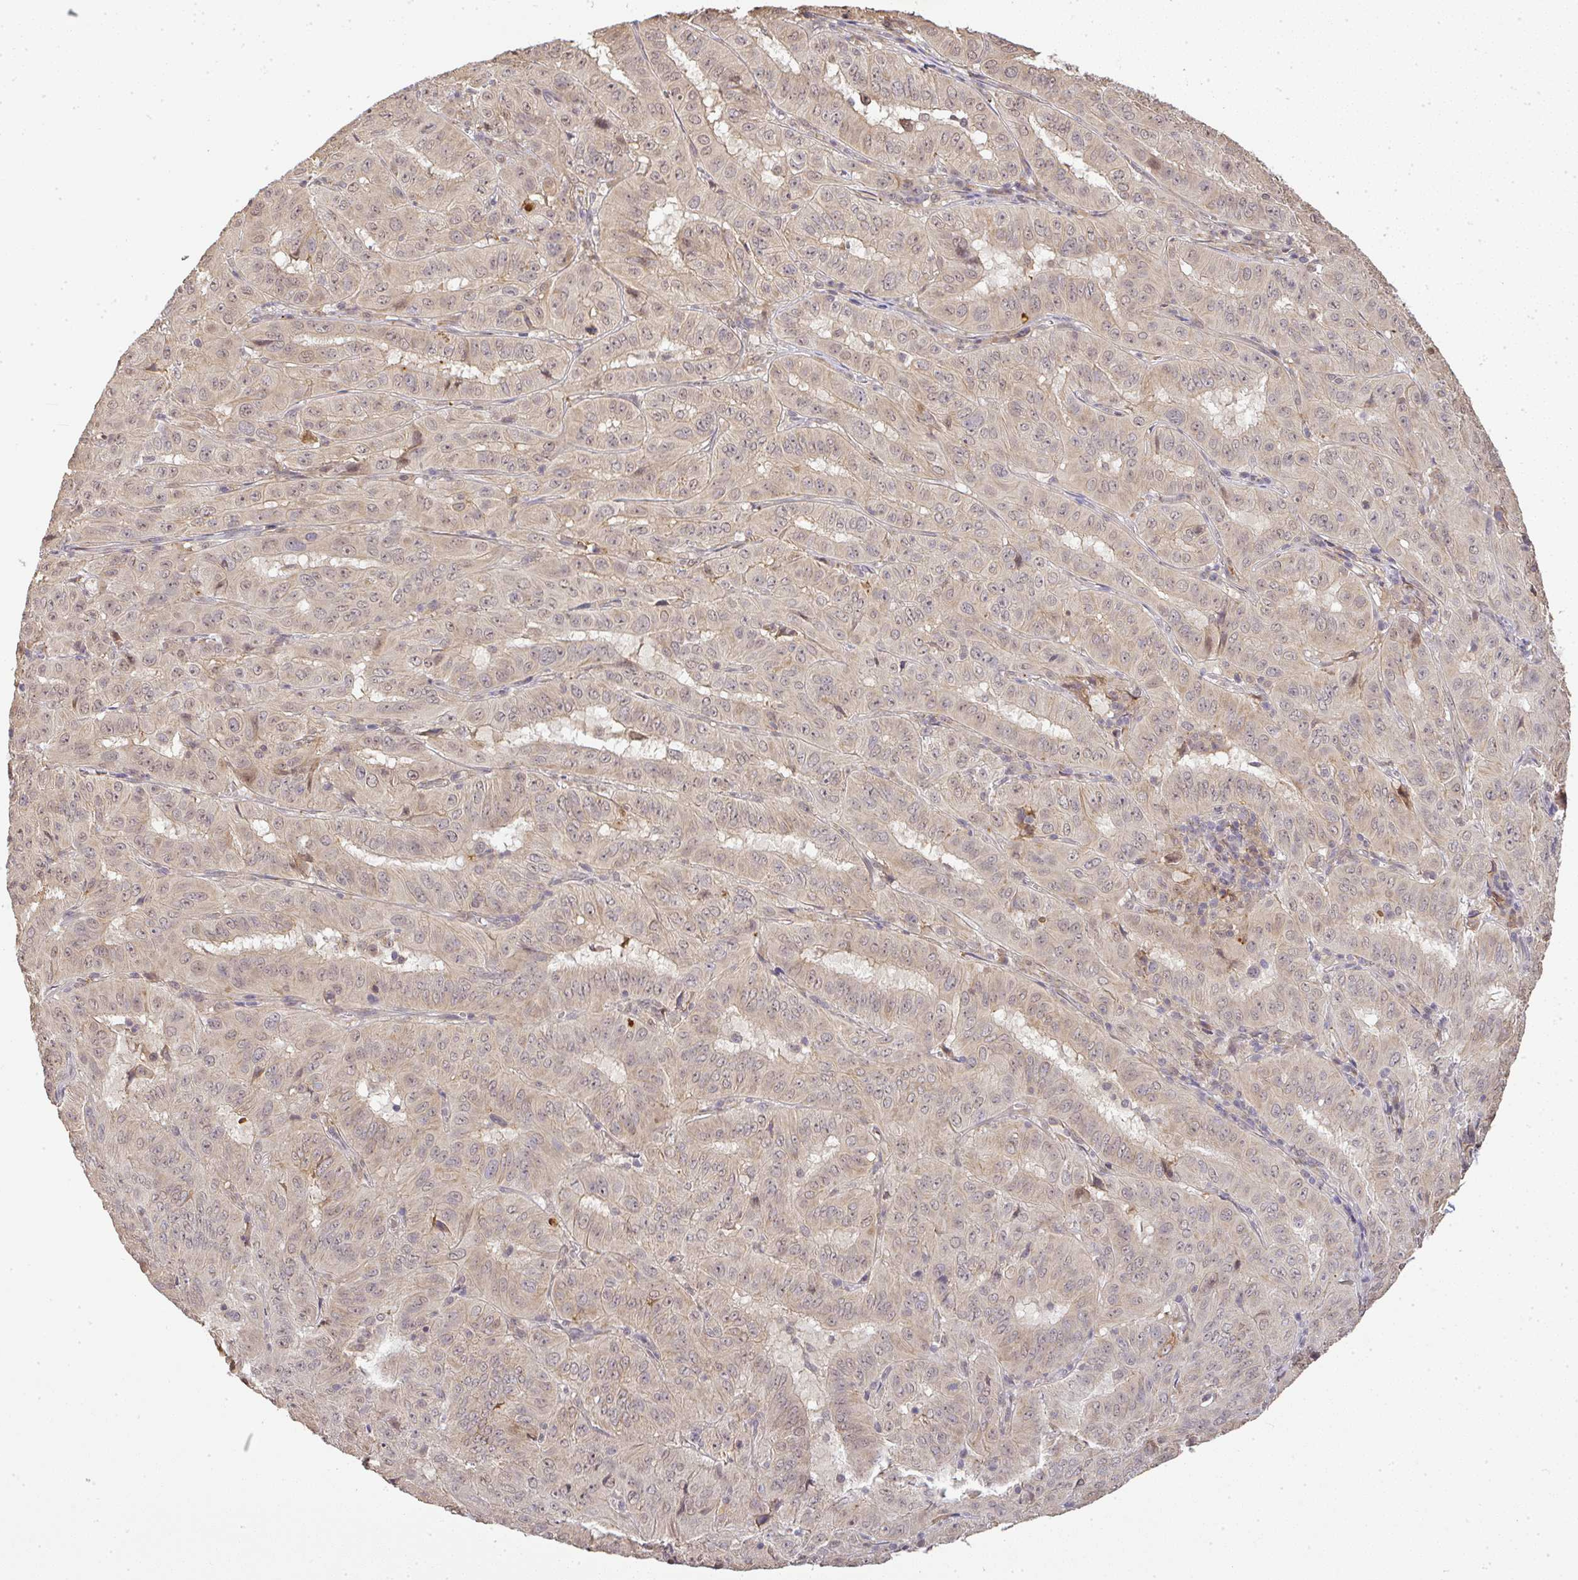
{"staining": {"intensity": "weak", "quantity": "<25%", "location": "cytoplasmic/membranous"}, "tissue": "pancreatic cancer", "cell_type": "Tumor cells", "image_type": "cancer", "snomed": [{"axis": "morphology", "description": "Adenocarcinoma, NOS"}, {"axis": "topography", "description": "Pancreas"}], "caption": "This is a photomicrograph of immunohistochemistry (IHC) staining of pancreatic cancer (adenocarcinoma), which shows no staining in tumor cells. The staining is performed using DAB (3,3'-diaminobenzidine) brown chromogen with nuclei counter-stained in using hematoxylin.", "gene": "FAM153A", "patient": {"sex": "male", "age": 63}}